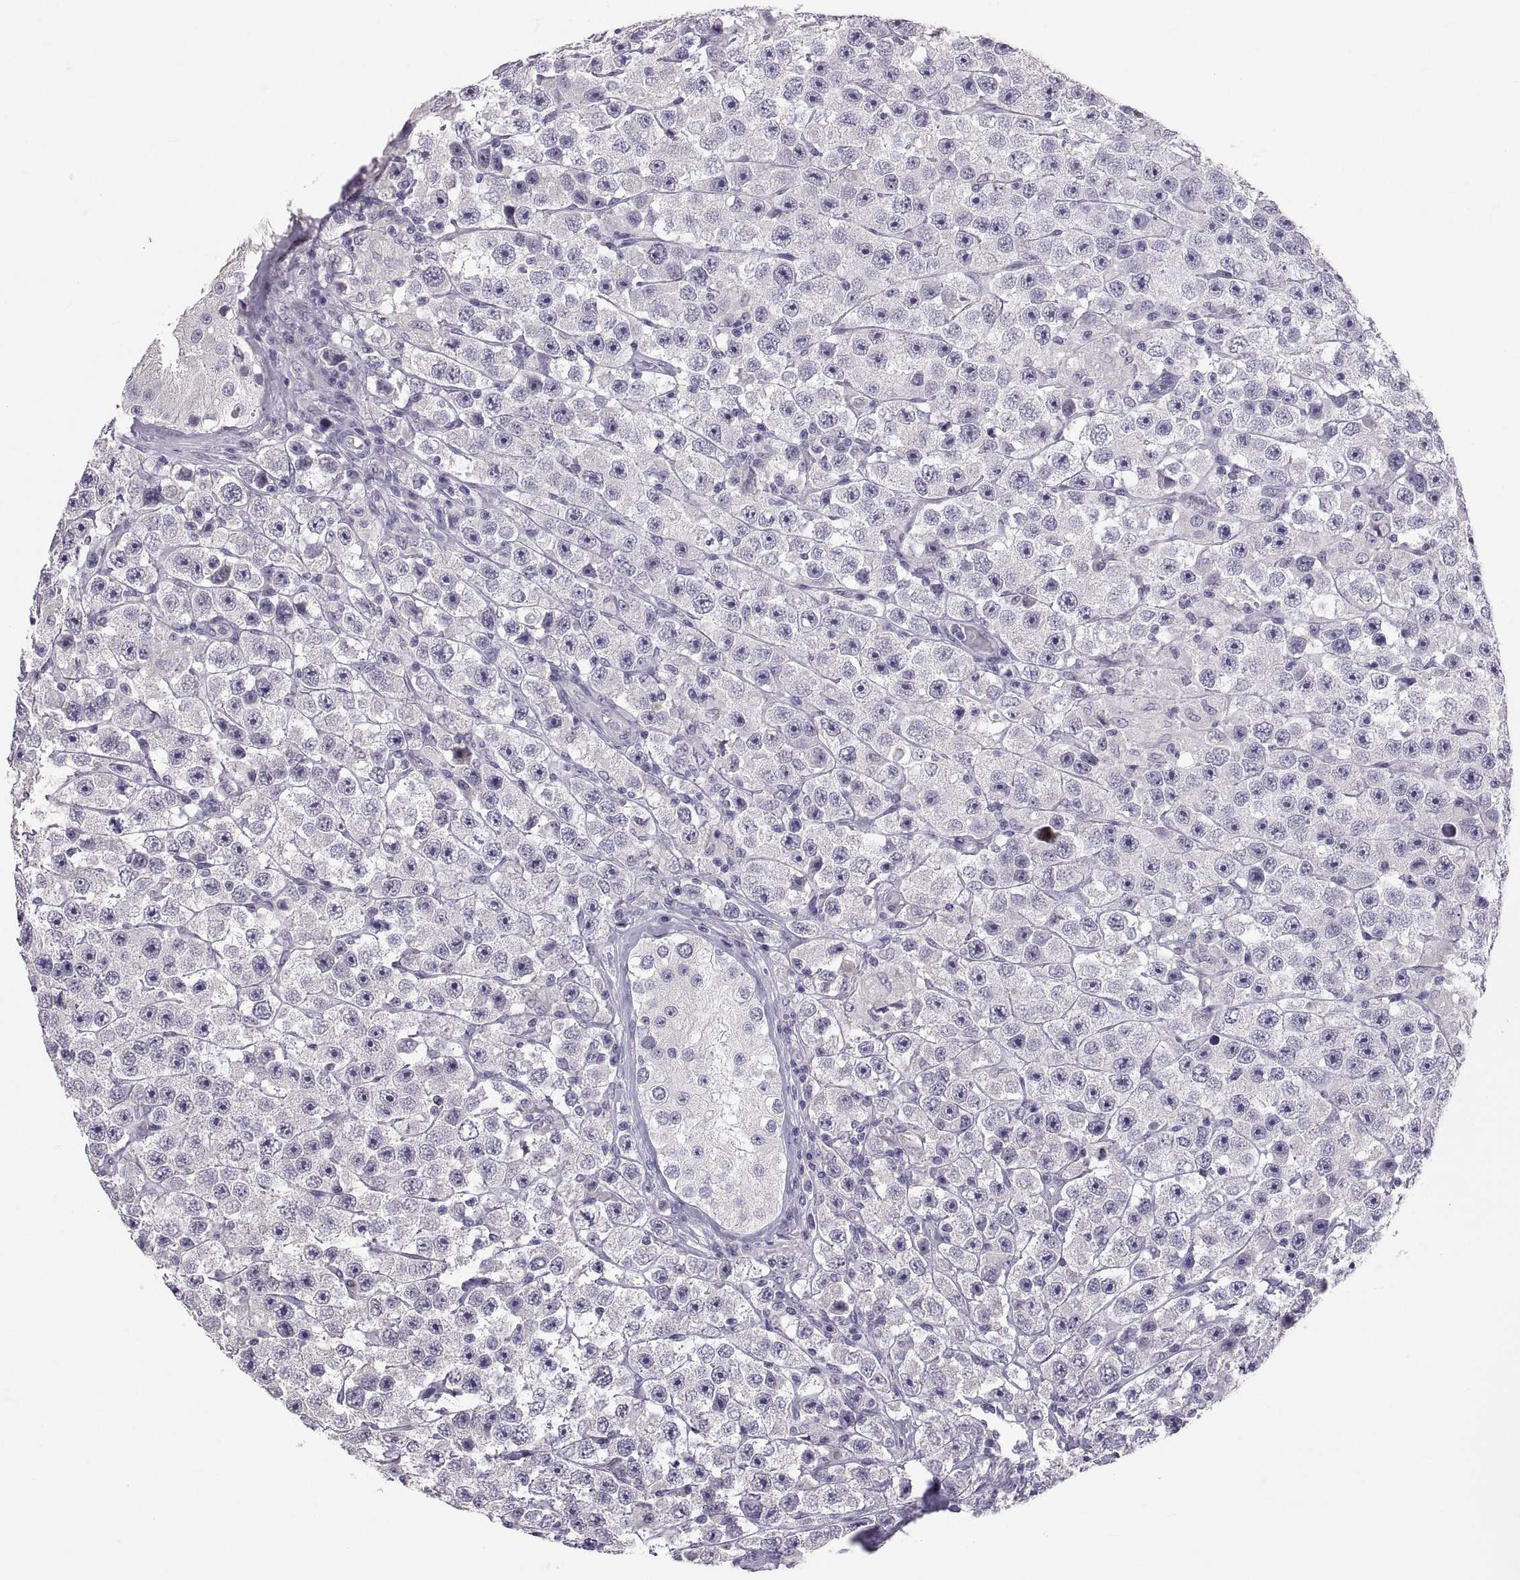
{"staining": {"intensity": "negative", "quantity": "none", "location": "none"}, "tissue": "testis cancer", "cell_type": "Tumor cells", "image_type": "cancer", "snomed": [{"axis": "morphology", "description": "Seminoma, NOS"}, {"axis": "topography", "description": "Testis"}], "caption": "IHC of seminoma (testis) exhibits no staining in tumor cells.", "gene": "PTN", "patient": {"sex": "male", "age": 45}}